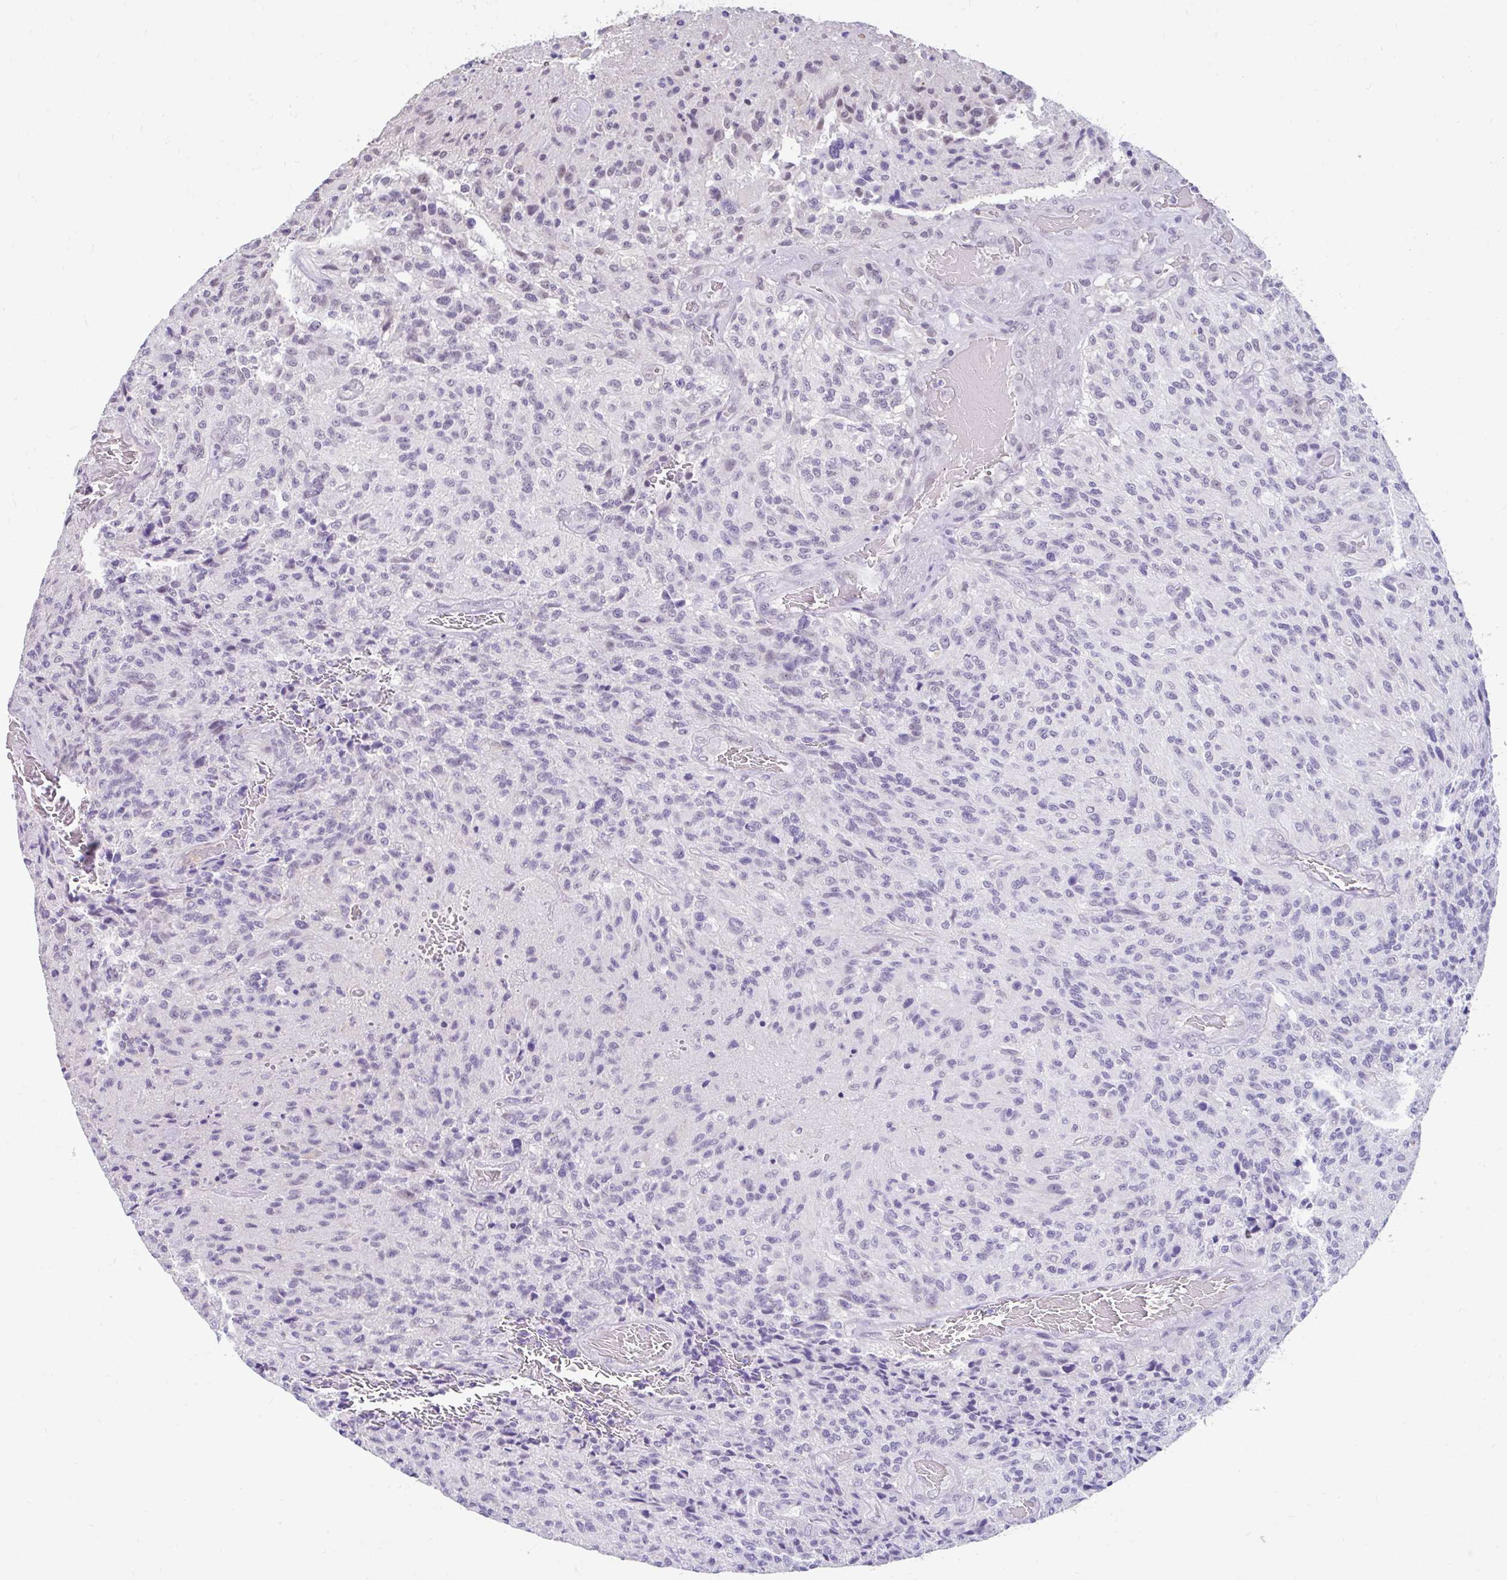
{"staining": {"intensity": "moderate", "quantity": "<25%", "location": "nuclear"}, "tissue": "glioma", "cell_type": "Tumor cells", "image_type": "cancer", "snomed": [{"axis": "morphology", "description": "Normal tissue, NOS"}, {"axis": "morphology", "description": "Glioma, malignant, High grade"}, {"axis": "topography", "description": "Cerebral cortex"}], "caption": "About <25% of tumor cells in human glioma display moderate nuclear protein positivity as visualized by brown immunohistochemical staining.", "gene": "DCAF17", "patient": {"sex": "male", "age": 56}}